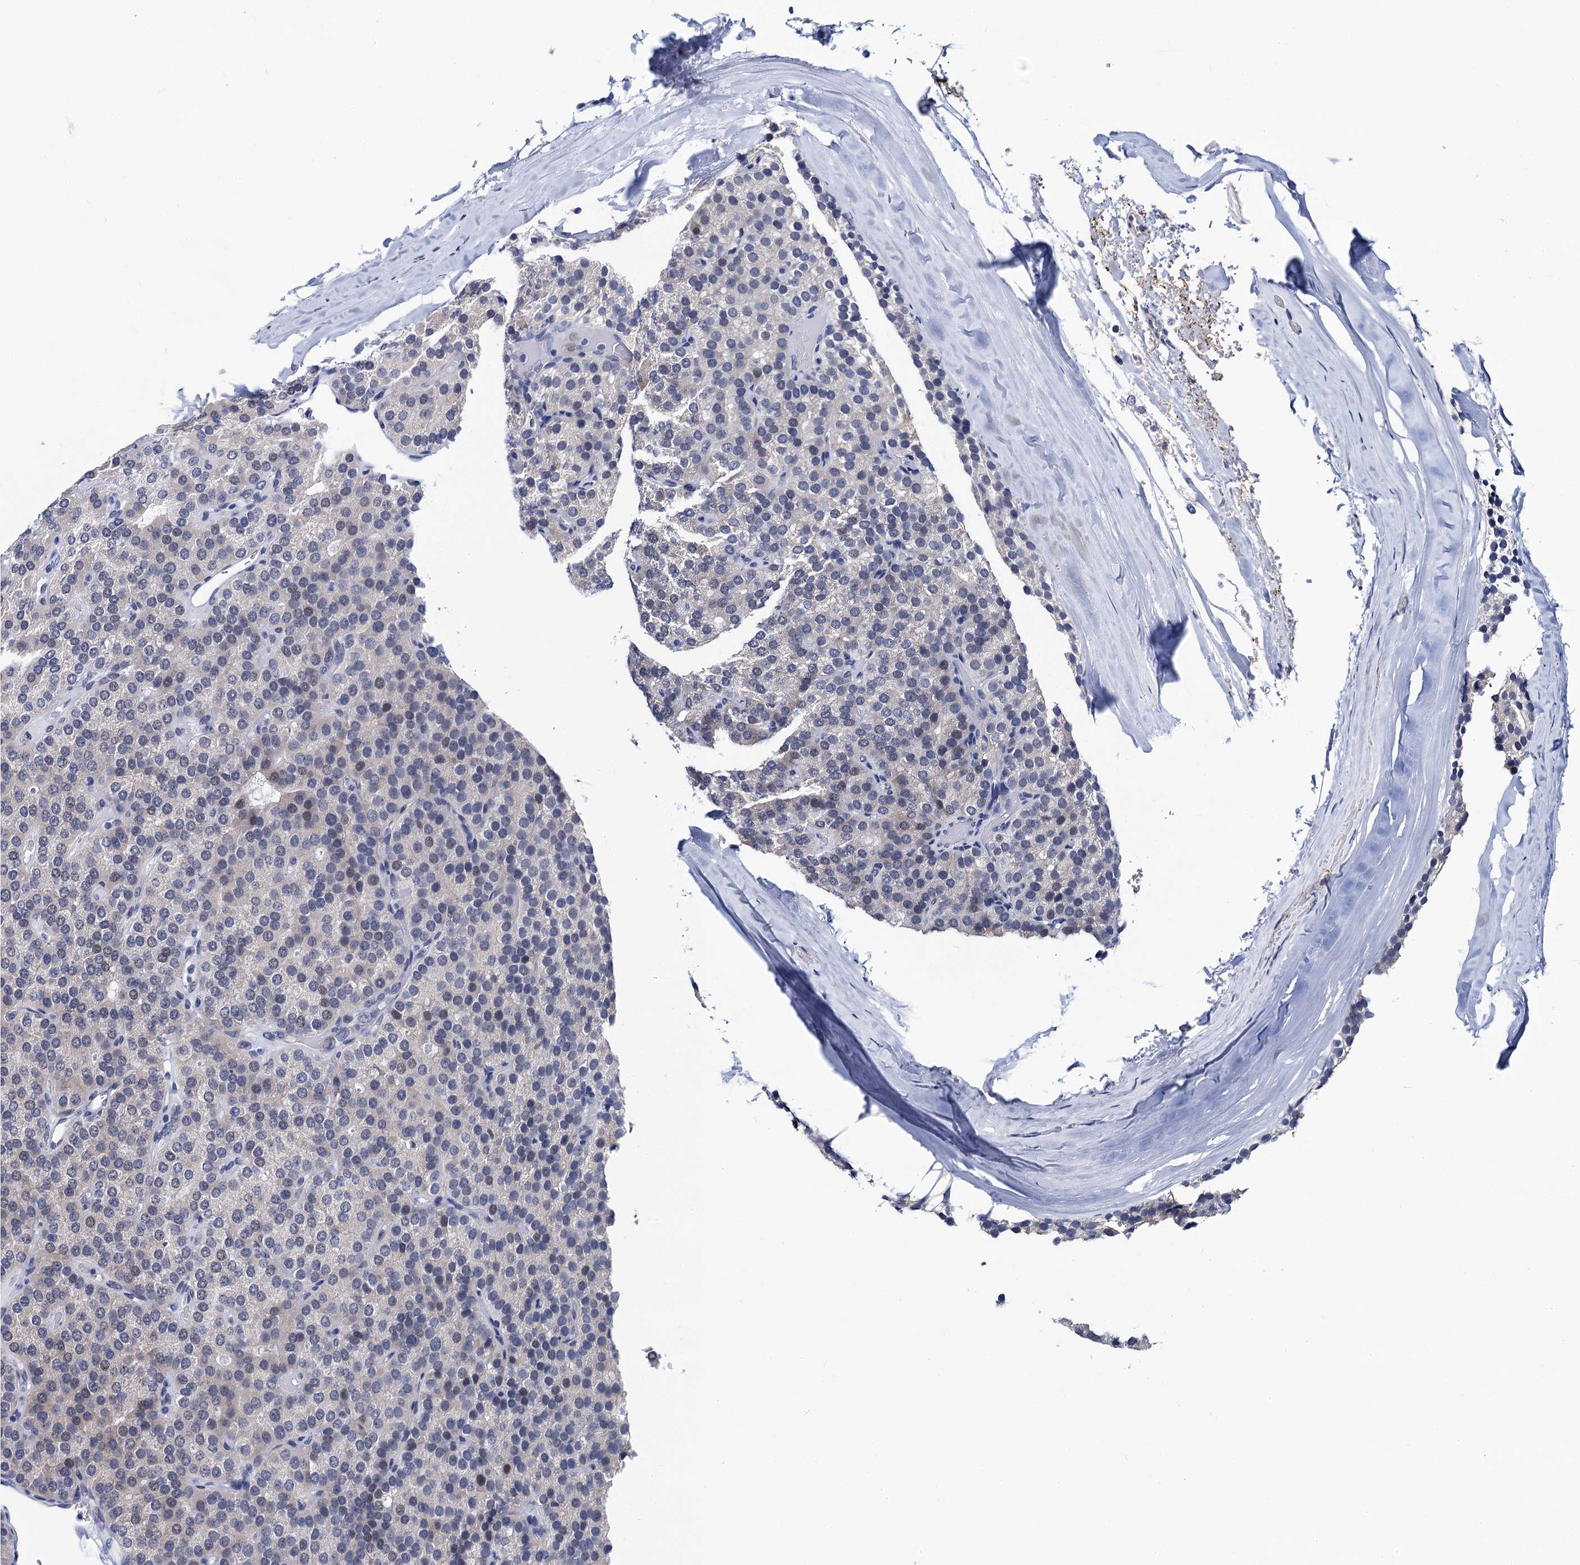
{"staining": {"intensity": "weak", "quantity": "<25%", "location": "nuclear"}, "tissue": "parathyroid gland", "cell_type": "Glandular cells", "image_type": "normal", "snomed": [{"axis": "morphology", "description": "Normal tissue, NOS"}, {"axis": "morphology", "description": "Adenoma, NOS"}, {"axis": "topography", "description": "Parathyroid gland"}], "caption": "The image demonstrates no significant positivity in glandular cells of parathyroid gland.", "gene": "C16orf87", "patient": {"sex": "female", "age": 86}}